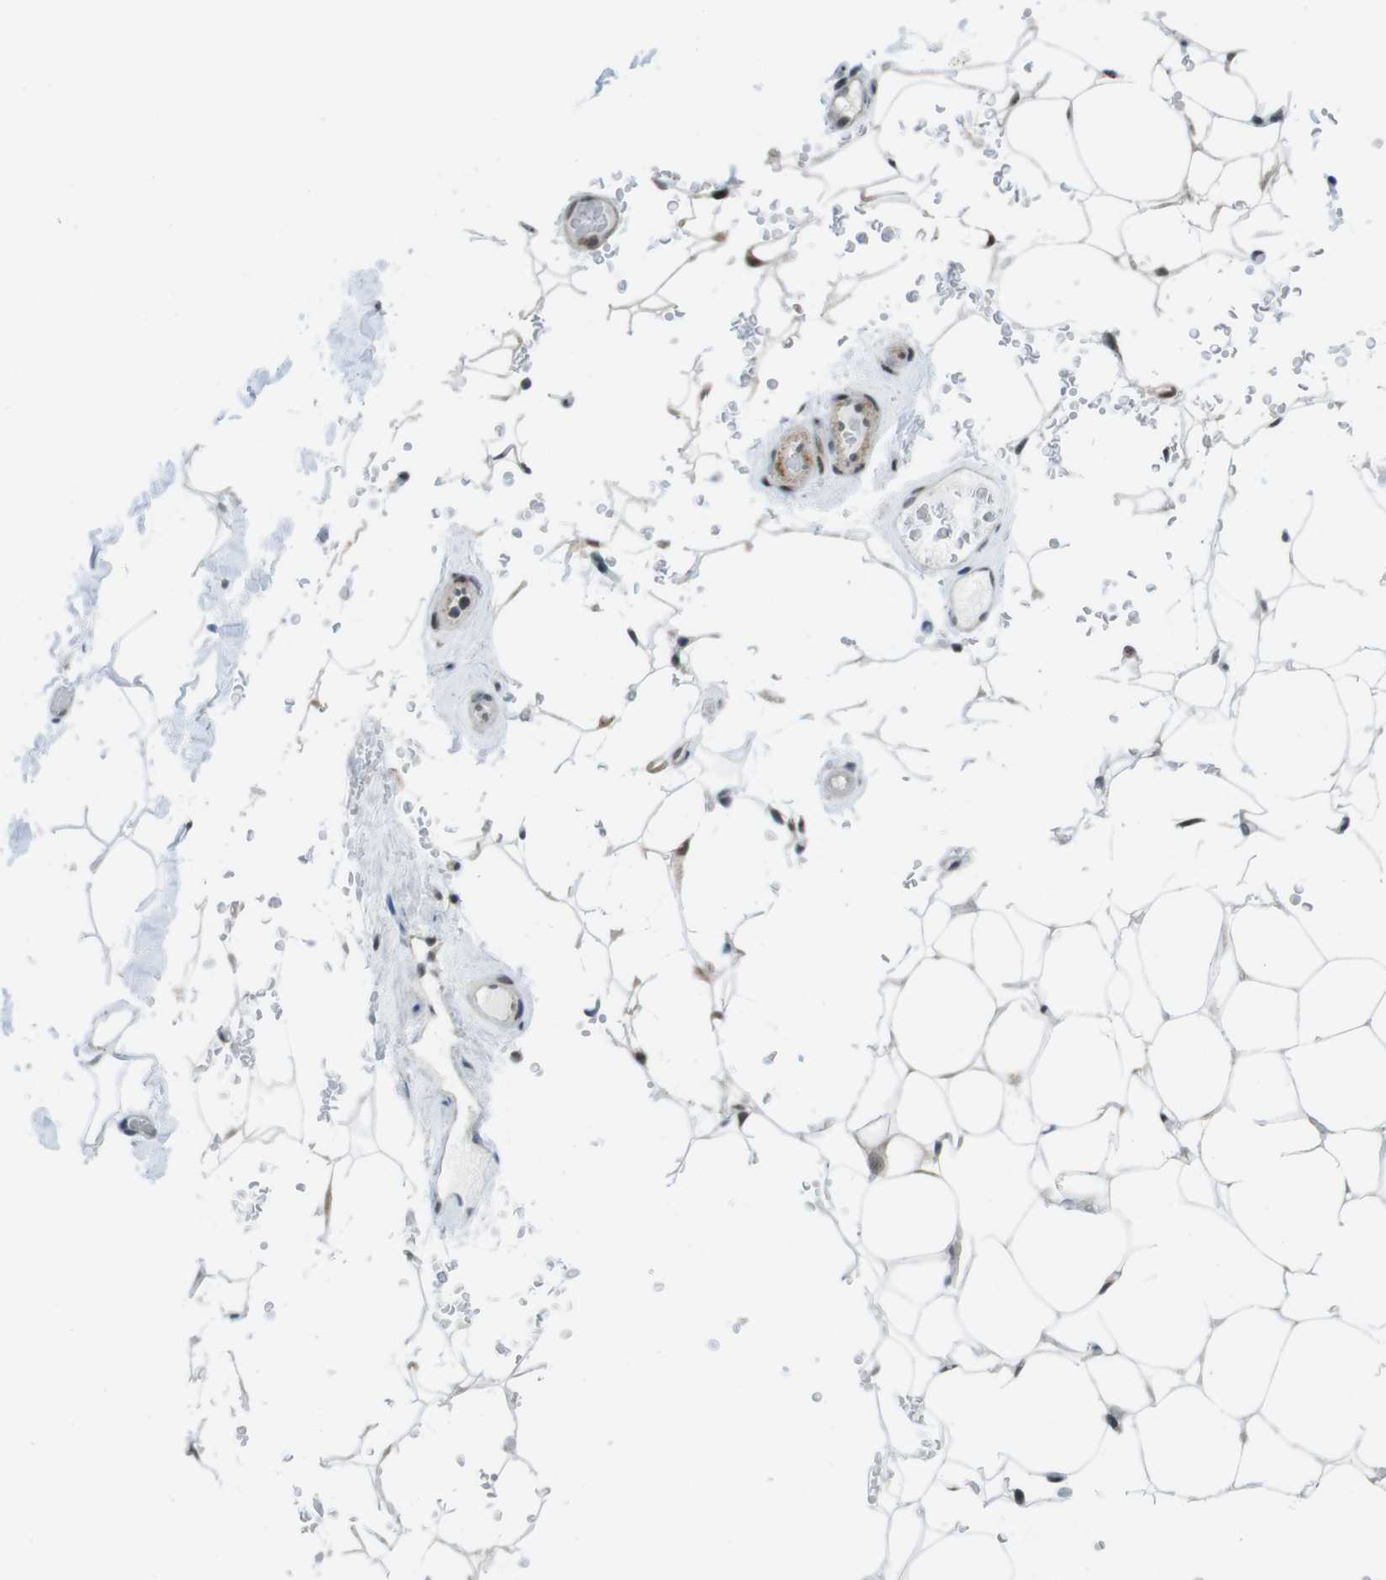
{"staining": {"intensity": "moderate", "quantity": ">75%", "location": "nuclear"}, "tissue": "adipose tissue", "cell_type": "Adipocytes", "image_type": "normal", "snomed": [{"axis": "morphology", "description": "Normal tissue, NOS"}, {"axis": "topography", "description": "Peripheral nerve tissue"}], "caption": "Adipose tissue stained with DAB (3,3'-diaminobenzidine) IHC reveals medium levels of moderate nuclear staining in about >75% of adipocytes.", "gene": "UBB", "patient": {"sex": "male", "age": 70}}